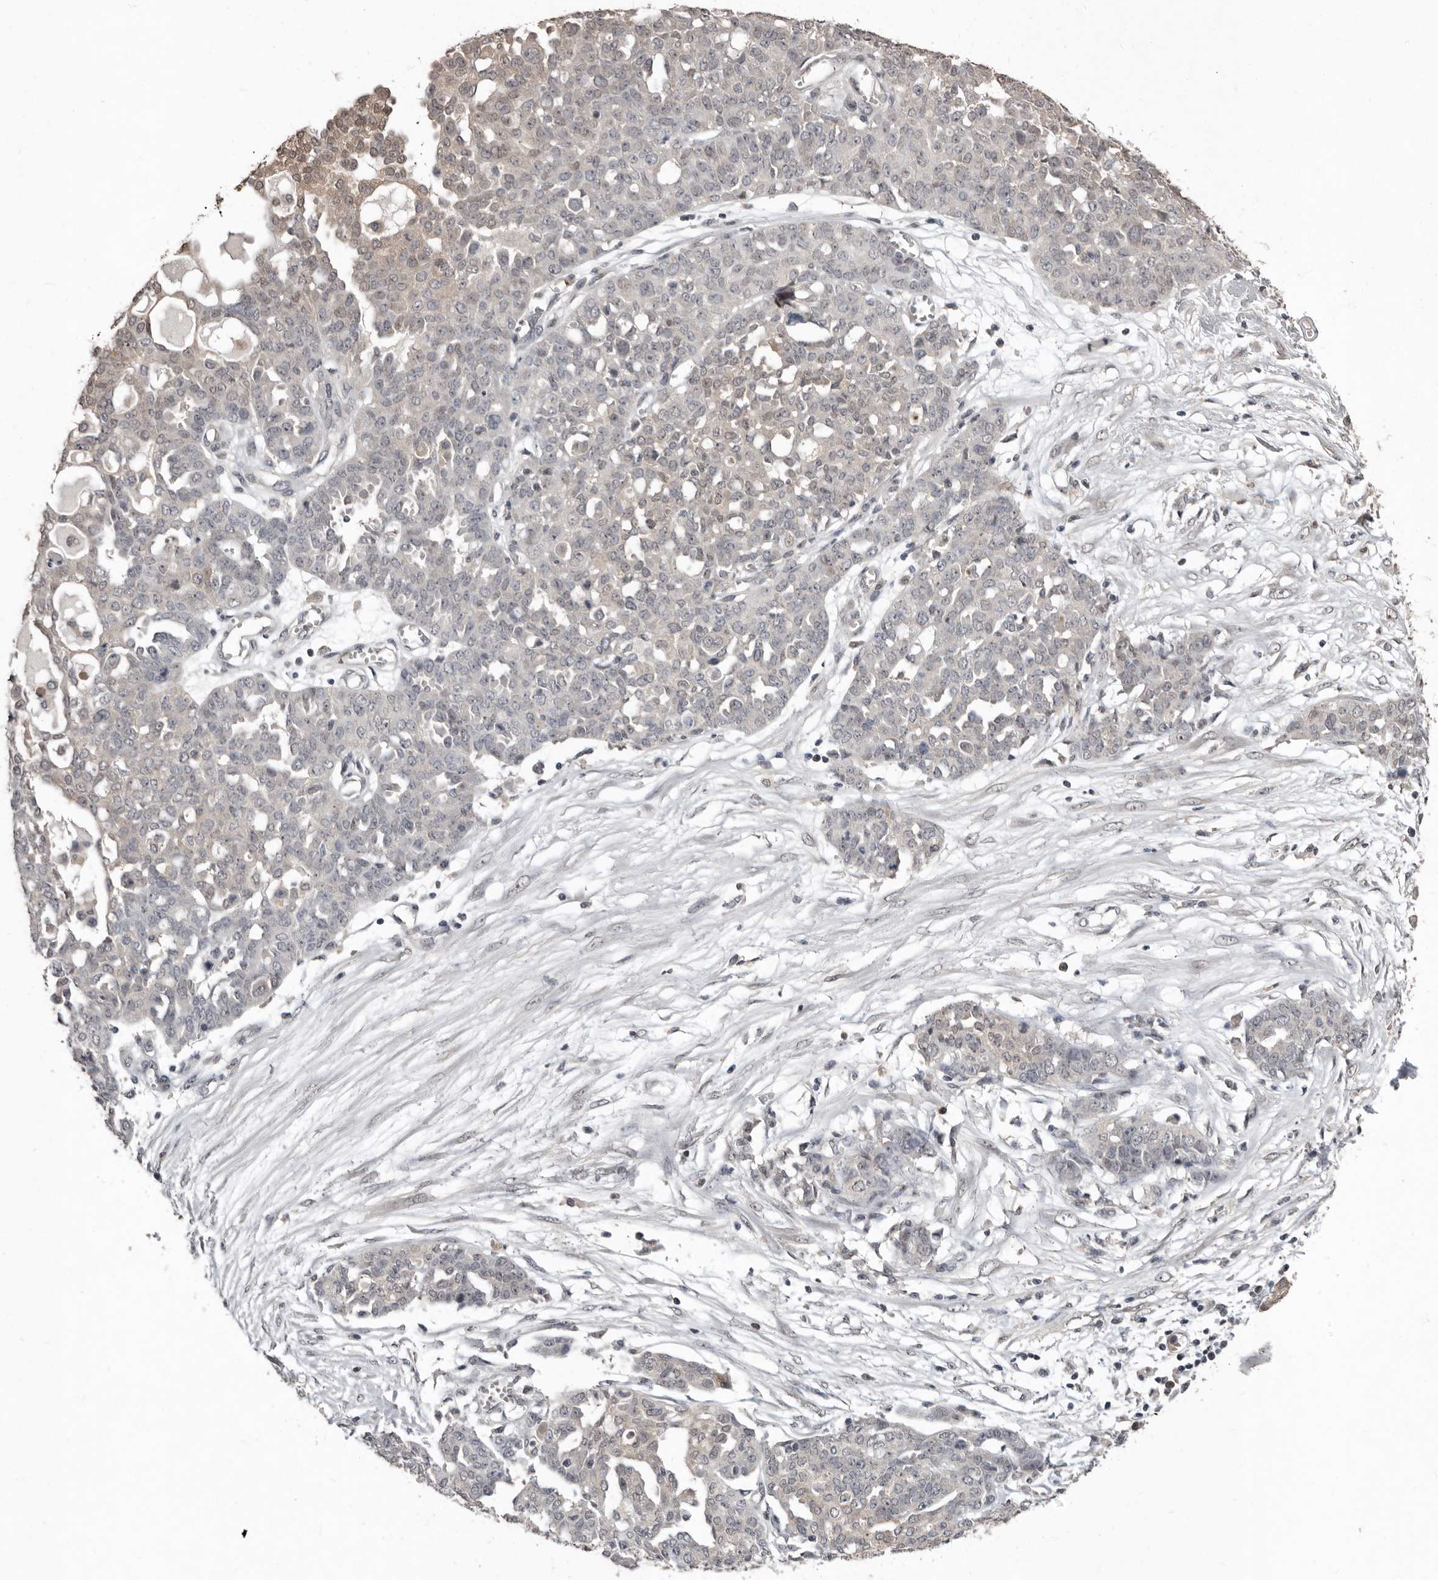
{"staining": {"intensity": "negative", "quantity": "none", "location": "none"}, "tissue": "ovarian cancer", "cell_type": "Tumor cells", "image_type": "cancer", "snomed": [{"axis": "morphology", "description": "Cystadenocarcinoma, serous, NOS"}, {"axis": "topography", "description": "Soft tissue"}, {"axis": "topography", "description": "Ovary"}], "caption": "Ovarian serous cystadenocarcinoma stained for a protein using immunohistochemistry shows no staining tumor cells.", "gene": "SULT1E1", "patient": {"sex": "female", "age": 57}}